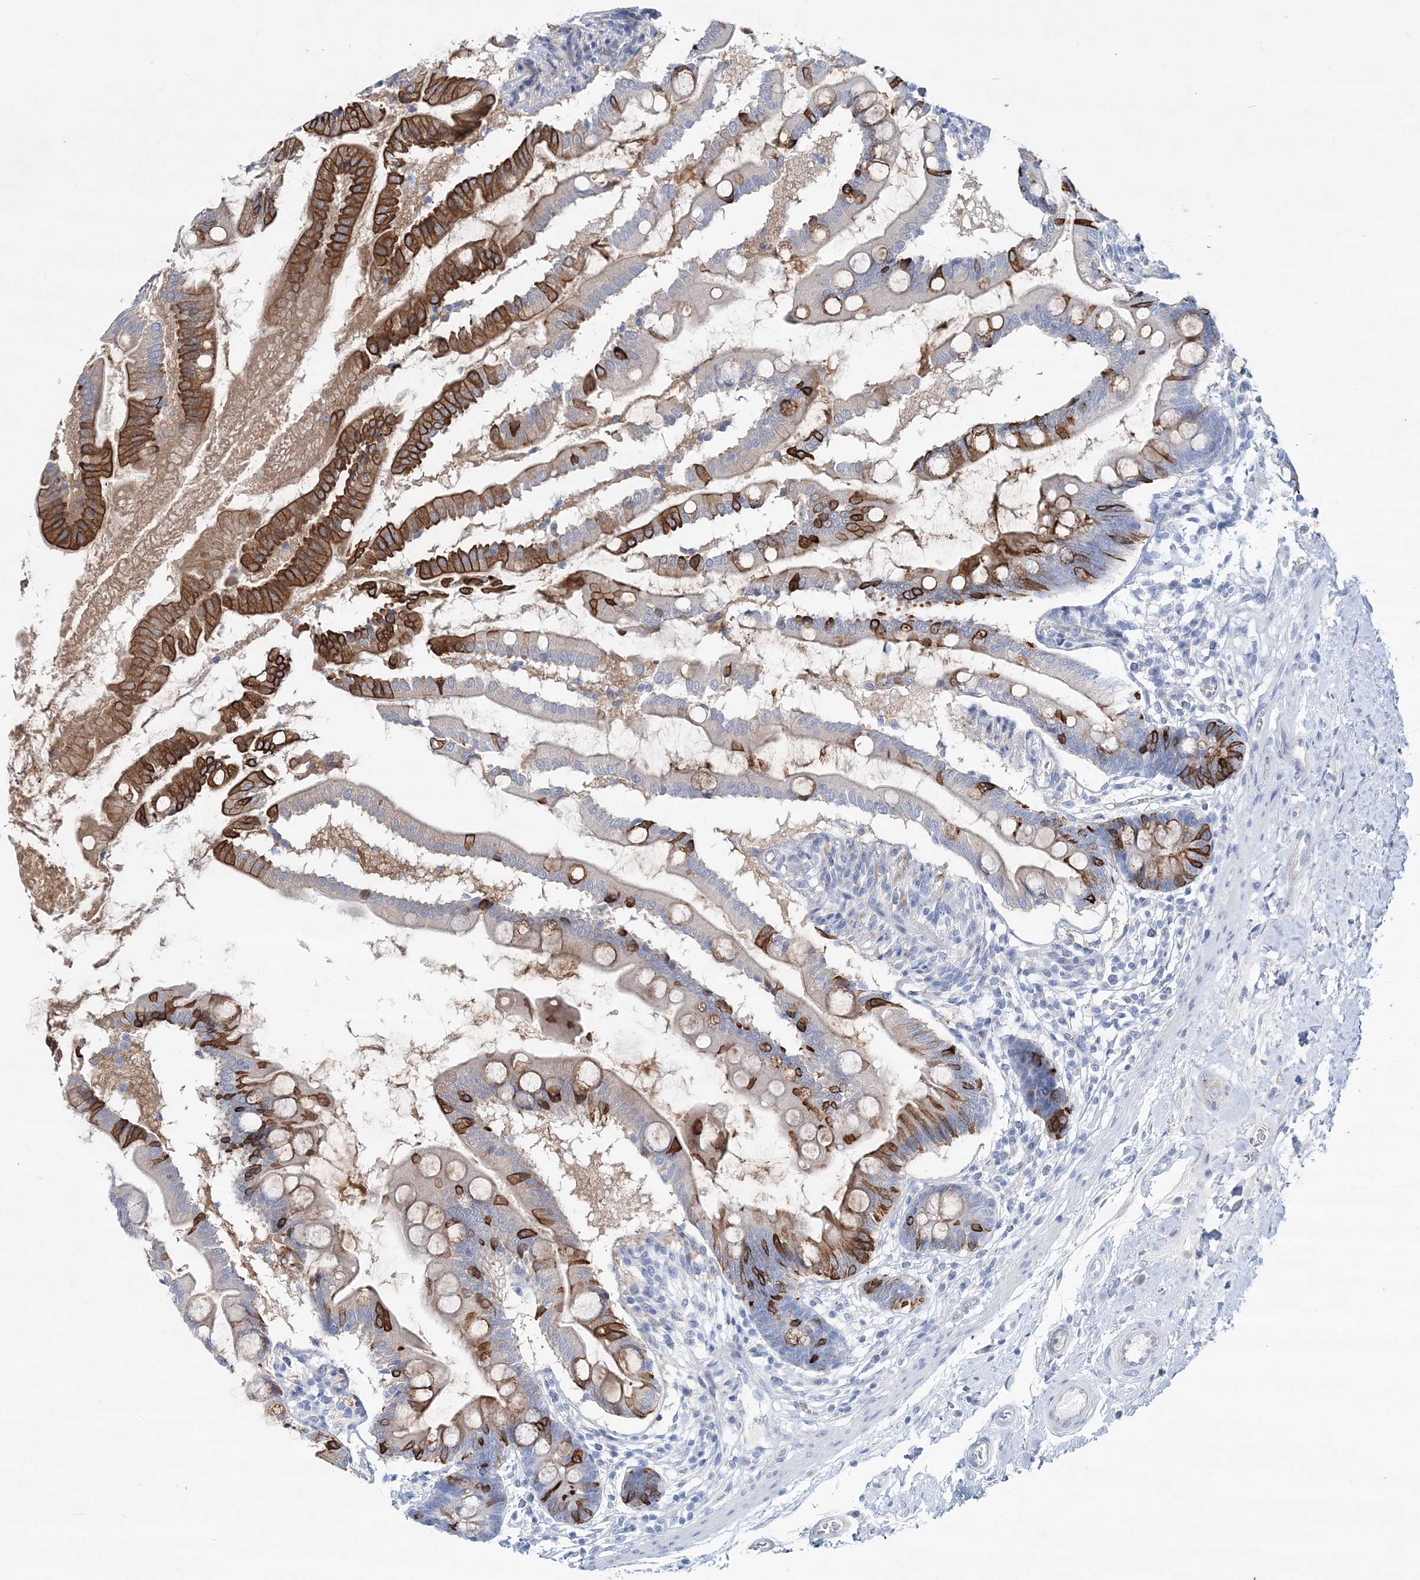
{"staining": {"intensity": "strong", "quantity": "25%-75%", "location": "cytoplasmic/membranous"}, "tissue": "small intestine", "cell_type": "Glandular cells", "image_type": "normal", "snomed": [{"axis": "morphology", "description": "Normal tissue, NOS"}, {"axis": "topography", "description": "Small intestine"}], "caption": "Immunohistochemical staining of normal human small intestine exhibits high levels of strong cytoplasmic/membranous expression in approximately 25%-75% of glandular cells.", "gene": "ADGRL1", "patient": {"sex": "female", "age": 56}}